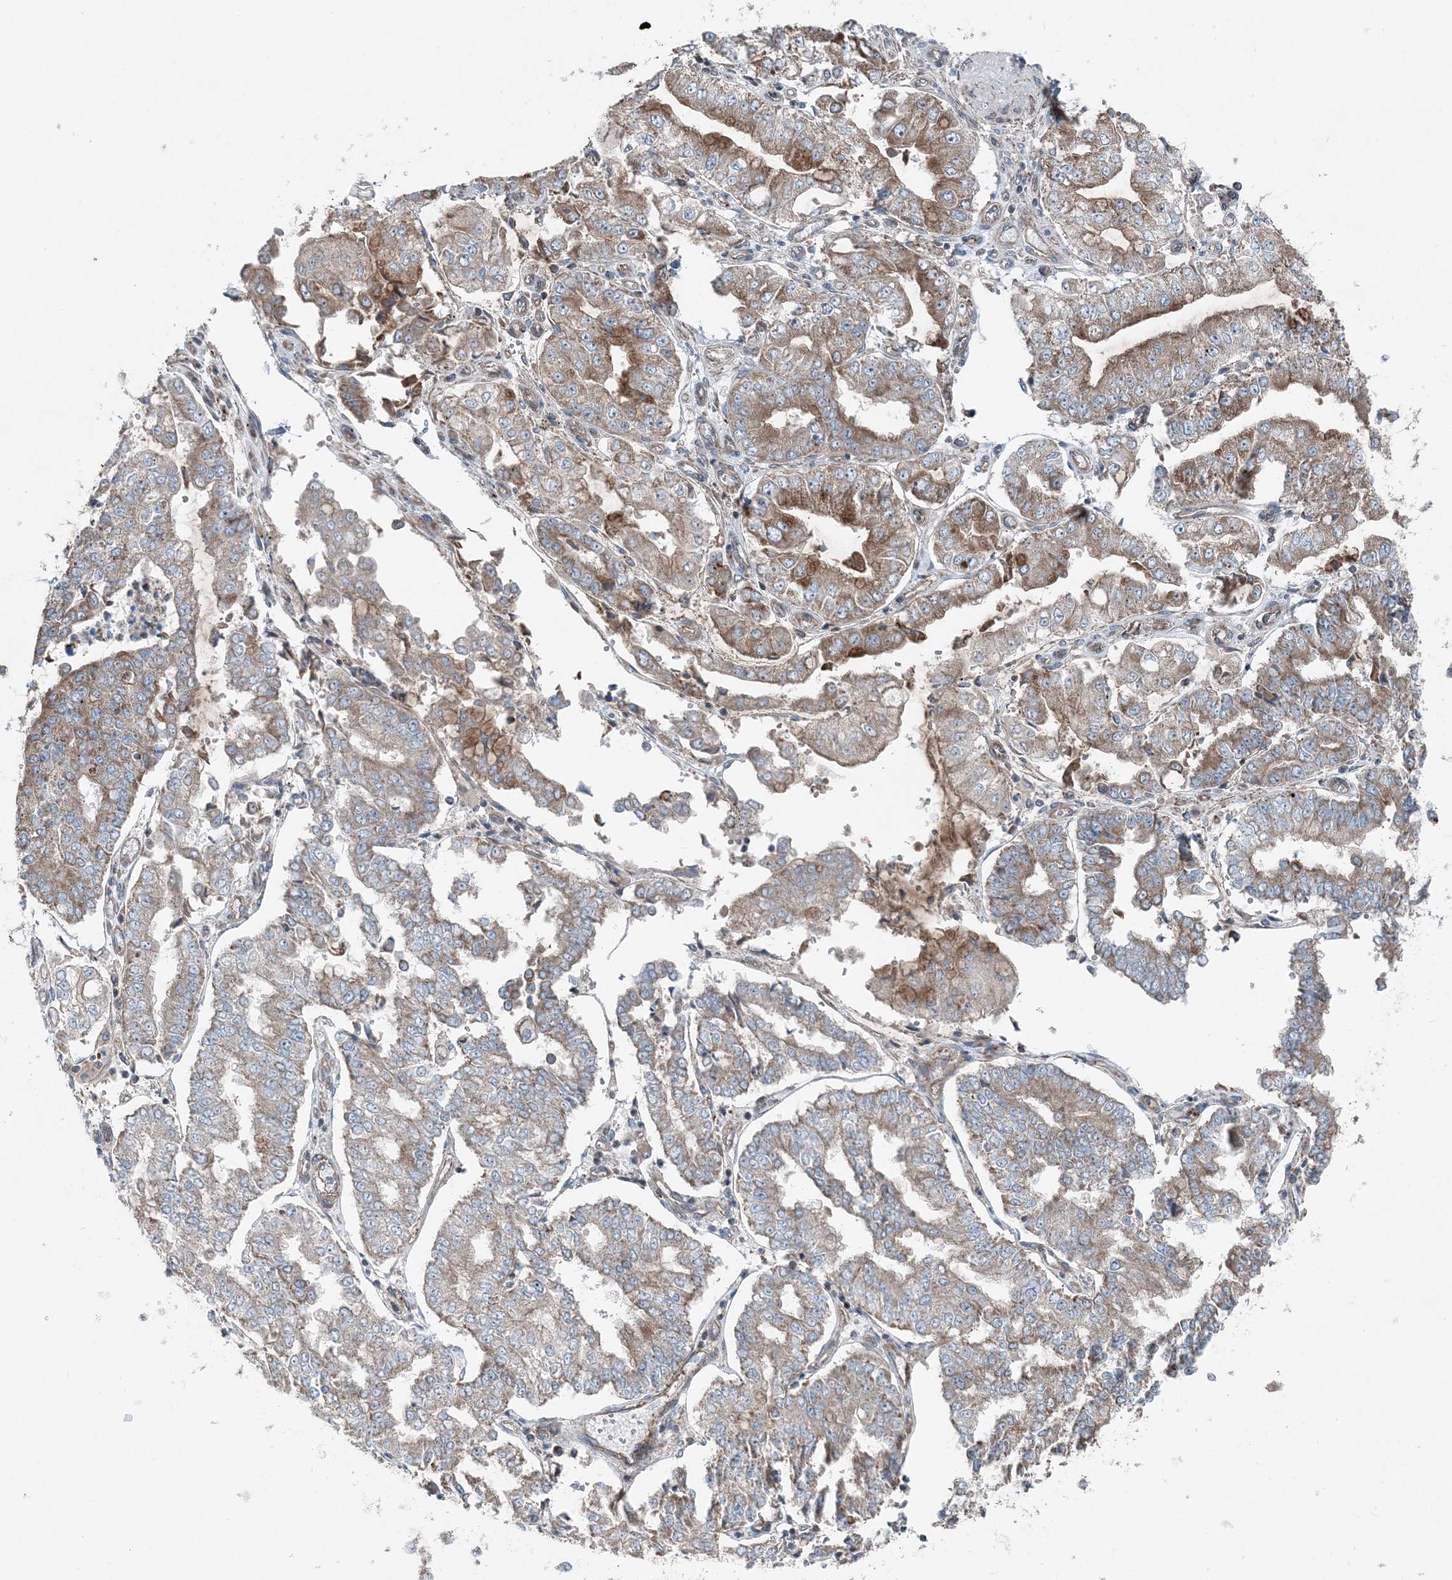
{"staining": {"intensity": "moderate", "quantity": "25%-75%", "location": "cytoplasmic/membranous"}, "tissue": "stomach cancer", "cell_type": "Tumor cells", "image_type": "cancer", "snomed": [{"axis": "morphology", "description": "Adenocarcinoma, NOS"}, {"axis": "topography", "description": "Stomach"}], "caption": "There is medium levels of moderate cytoplasmic/membranous expression in tumor cells of stomach cancer (adenocarcinoma), as demonstrated by immunohistochemical staining (brown color).", "gene": "KY", "patient": {"sex": "male", "age": 76}}